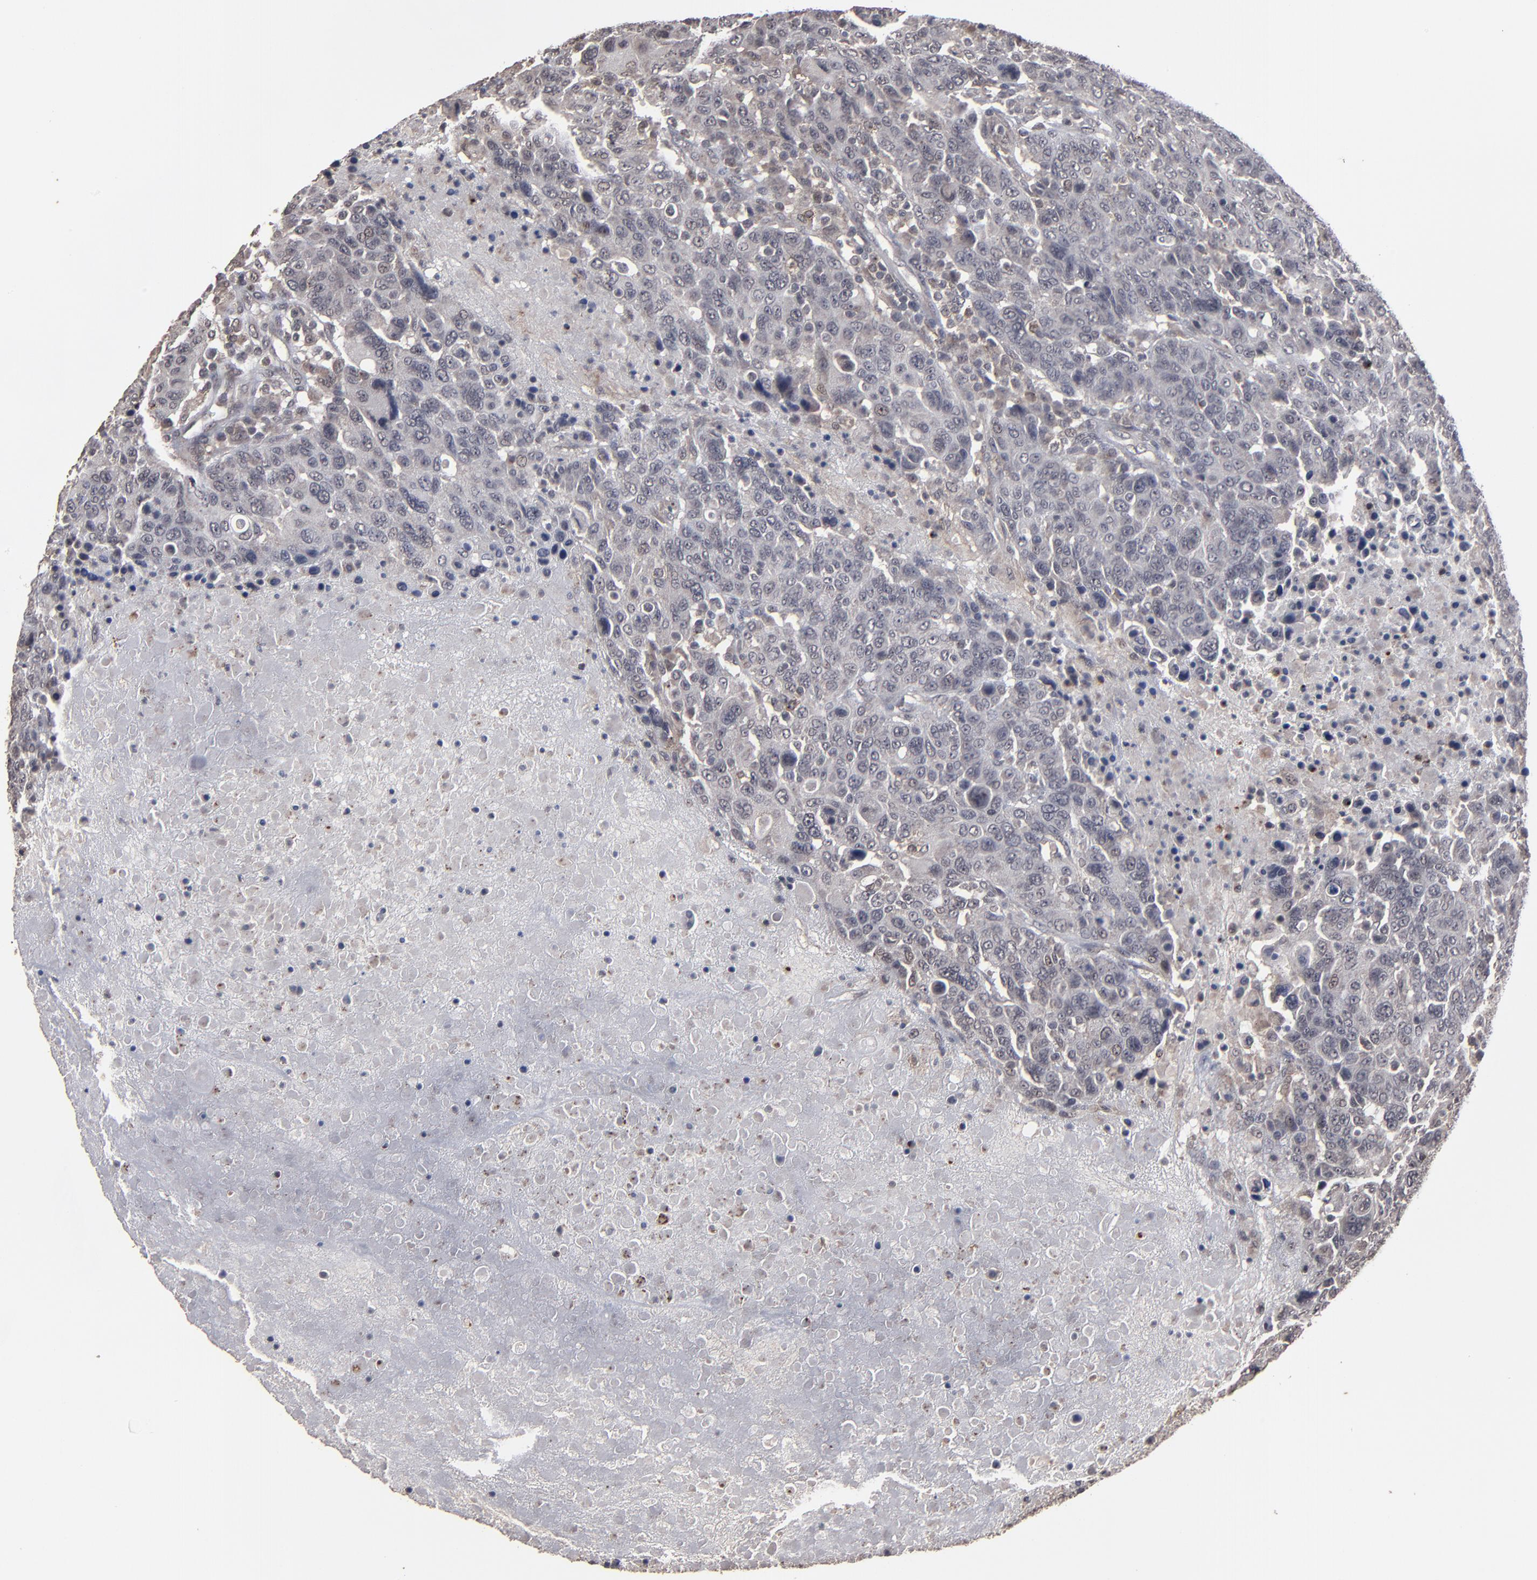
{"staining": {"intensity": "weak", "quantity": "<25%", "location": "cytoplasmic/membranous,nuclear"}, "tissue": "breast cancer", "cell_type": "Tumor cells", "image_type": "cancer", "snomed": [{"axis": "morphology", "description": "Duct carcinoma"}, {"axis": "topography", "description": "Breast"}], "caption": "Breast invasive ductal carcinoma stained for a protein using immunohistochemistry displays no staining tumor cells.", "gene": "SLC22A17", "patient": {"sex": "female", "age": 37}}